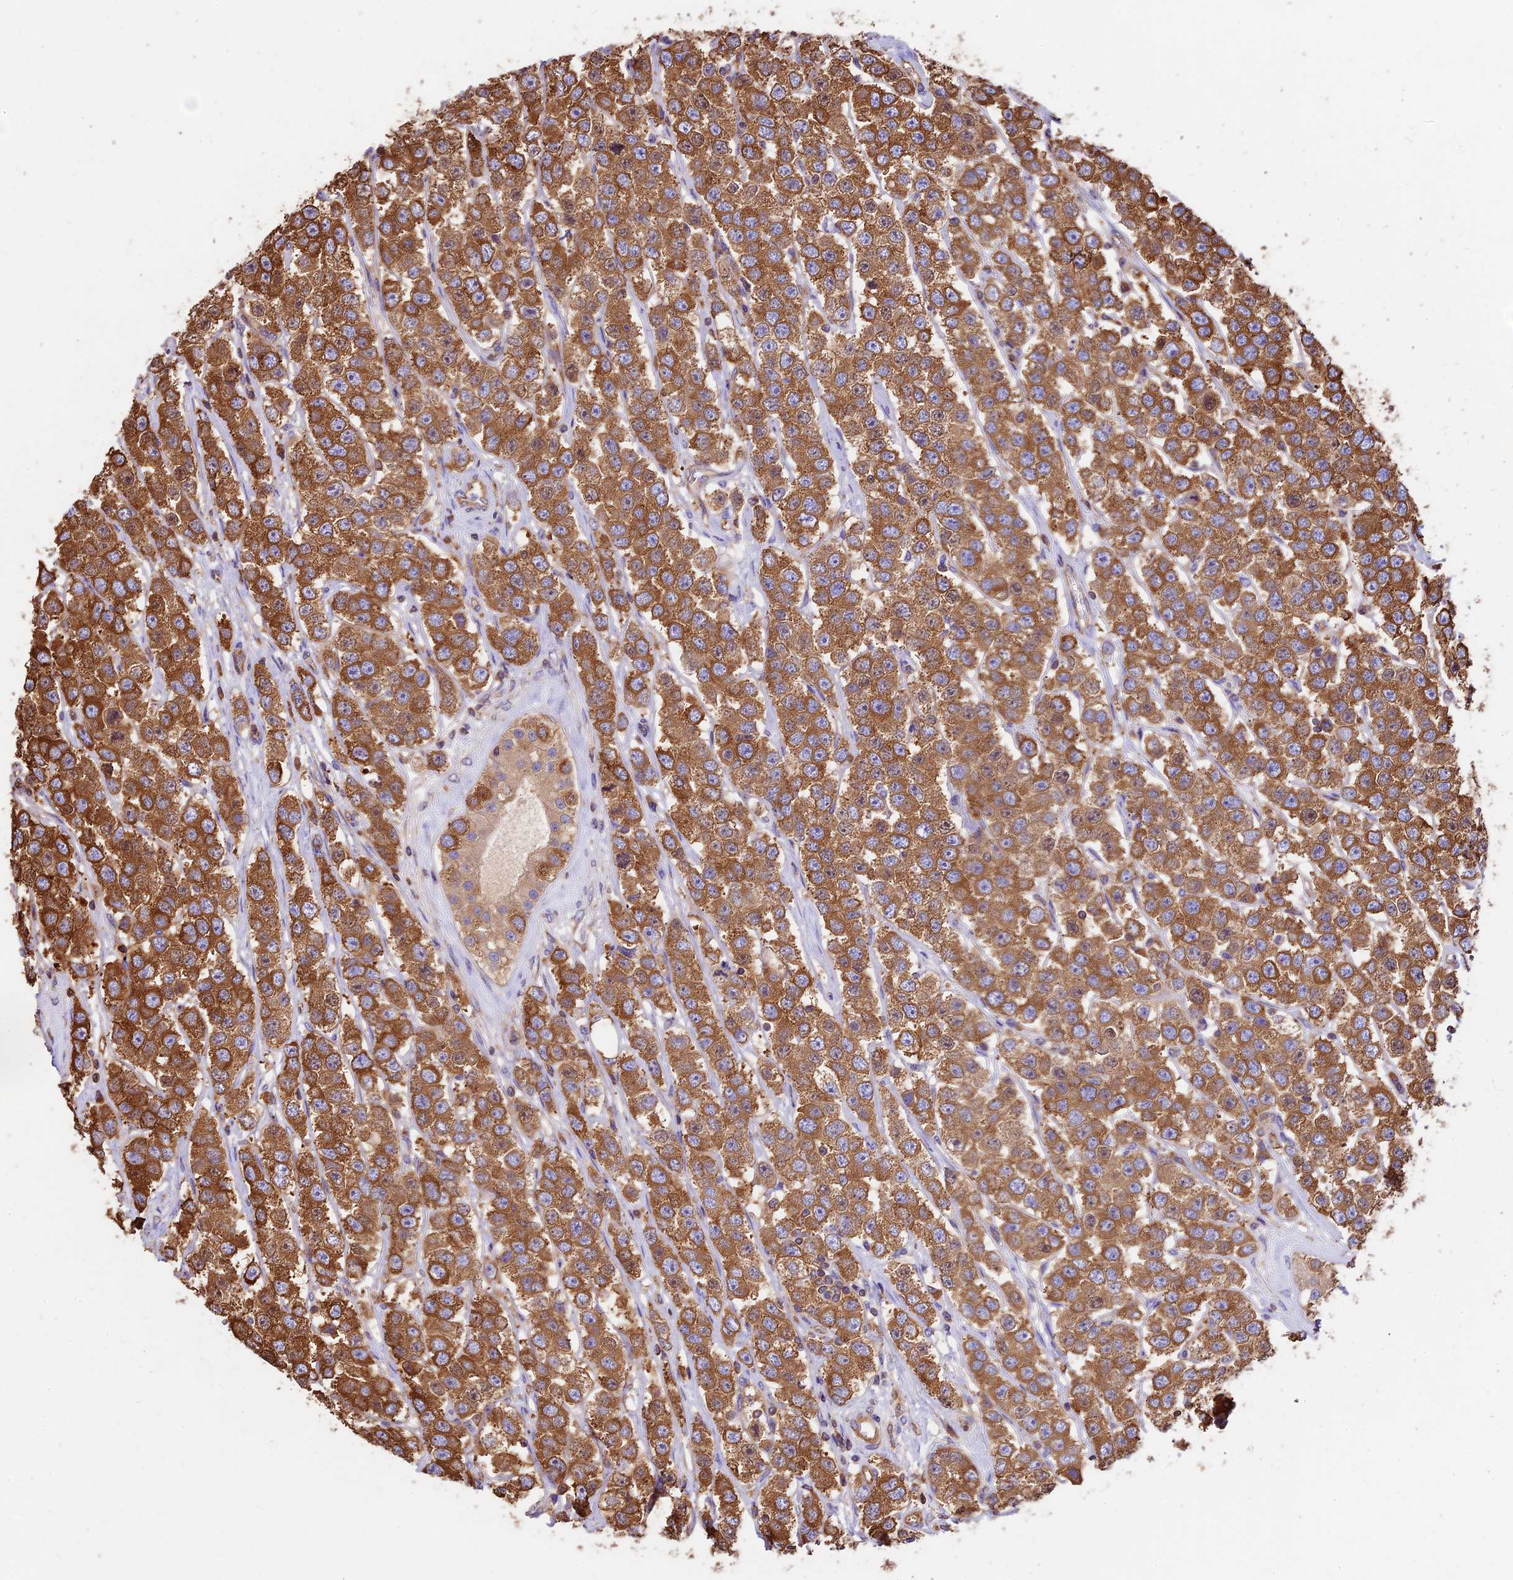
{"staining": {"intensity": "moderate", "quantity": ">75%", "location": "cytoplasmic/membranous"}, "tissue": "testis cancer", "cell_type": "Tumor cells", "image_type": "cancer", "snomed": [{"axis": "morphology", "description": "Seminoma, NOS"}, {"axis": "topography", "description": "Testis"}], "caption": "Testis seminoma was stained to show a protein in brown. There is medium levels of moderate cytoplasmic/membranous positivity in approximately >75% of tumor cells.", "gene": "KARS1", "patient": {"sex": "male", "age": 28}}